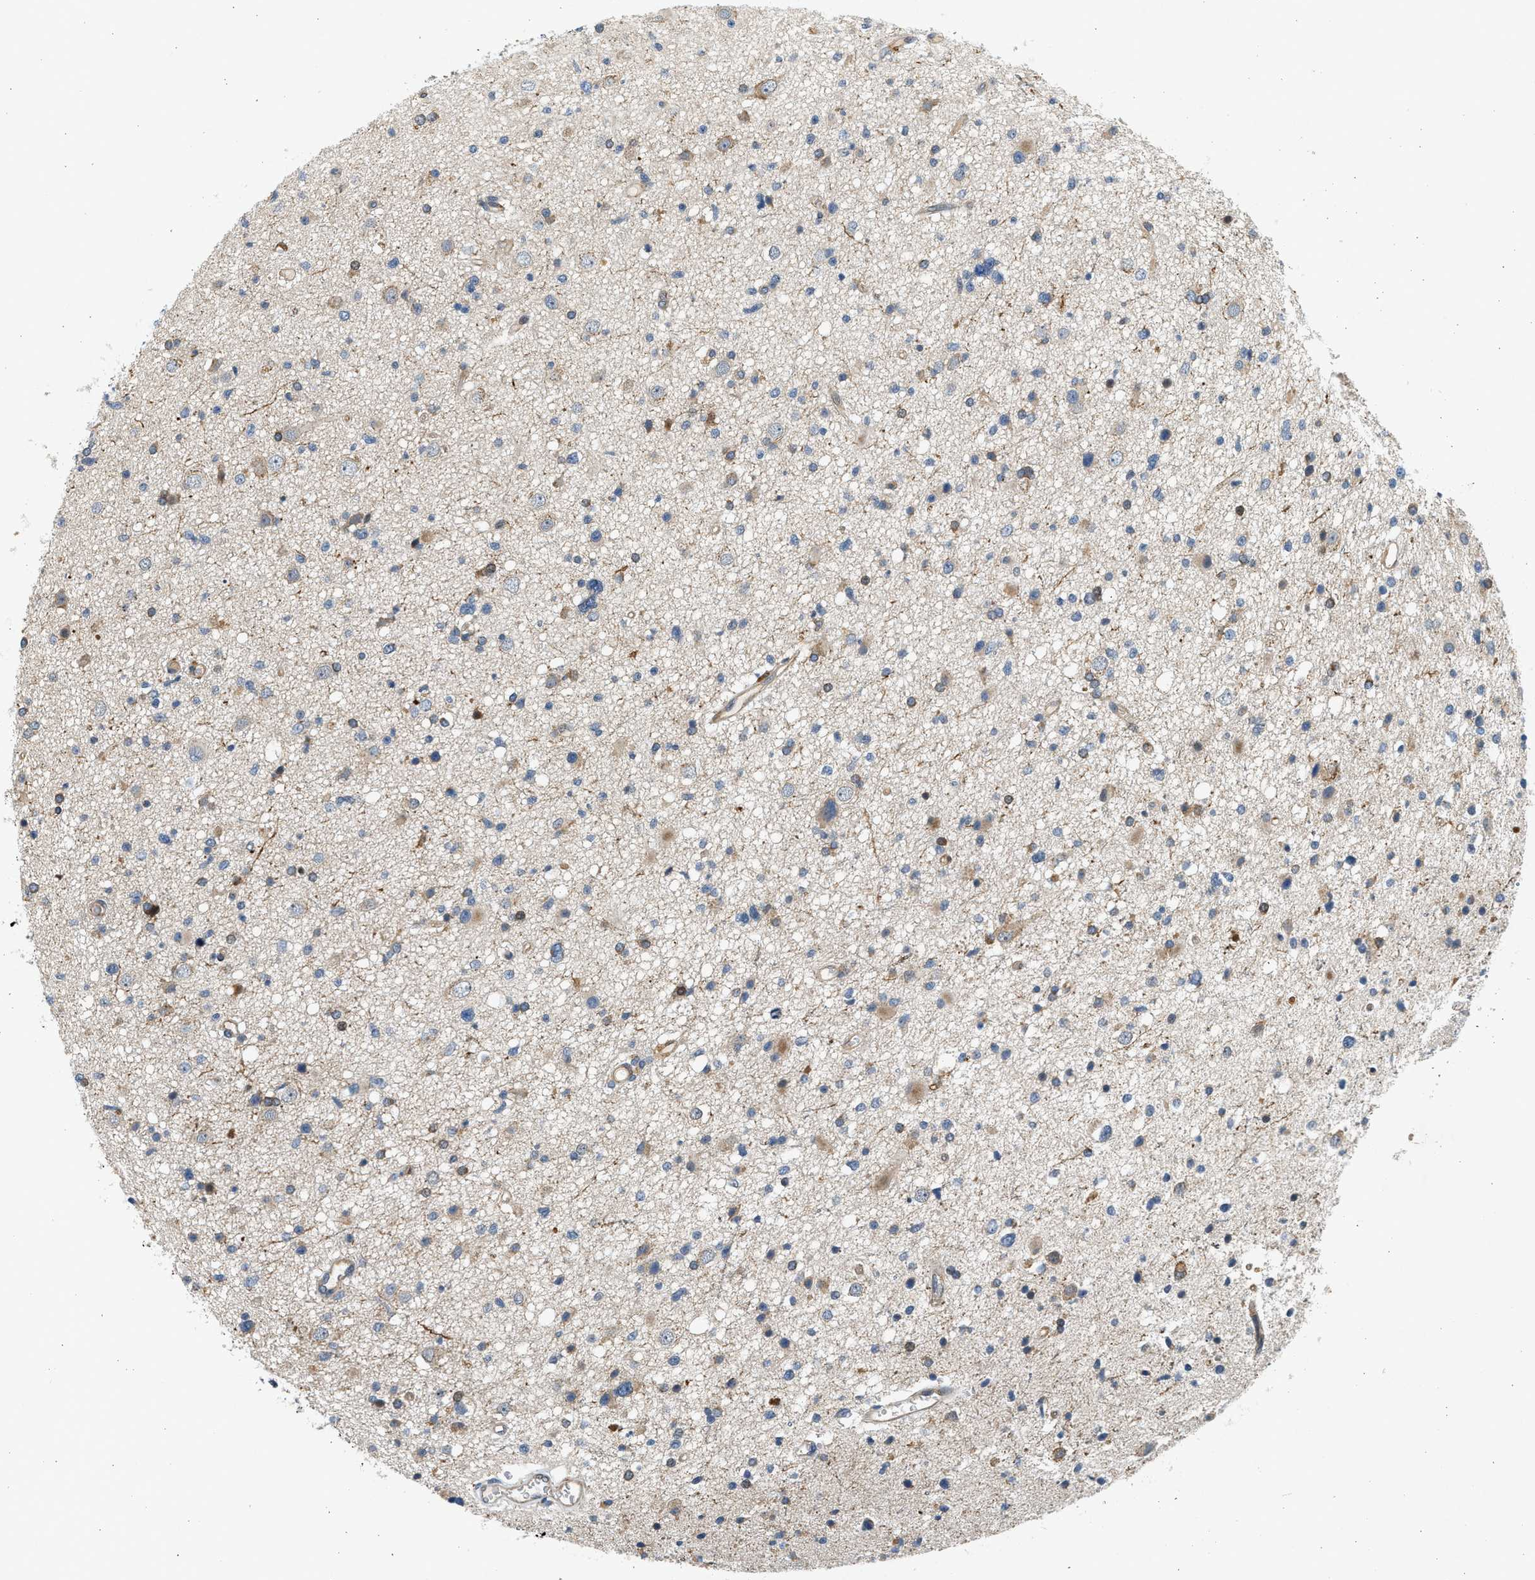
{"staining": {"intensity": "weak", "quantity": "<25%", "location": "cytoplasmic/membranous"}, "tissue": "glioma", "cell_type": "Tumor cells", "image_type": "cancer", "snomed": [{"axis": "morphology", "description": "Glioma, malignant, High grade"}, {"axis": "topography", "description": "Brain"}], "caption": "Immunohistochemical staining of human glioma displays no significant staining in tumor cells. Nuclei are stained in blue.", "gene": "NRSN2", "patient": {"sex": "male", "age": 33}}